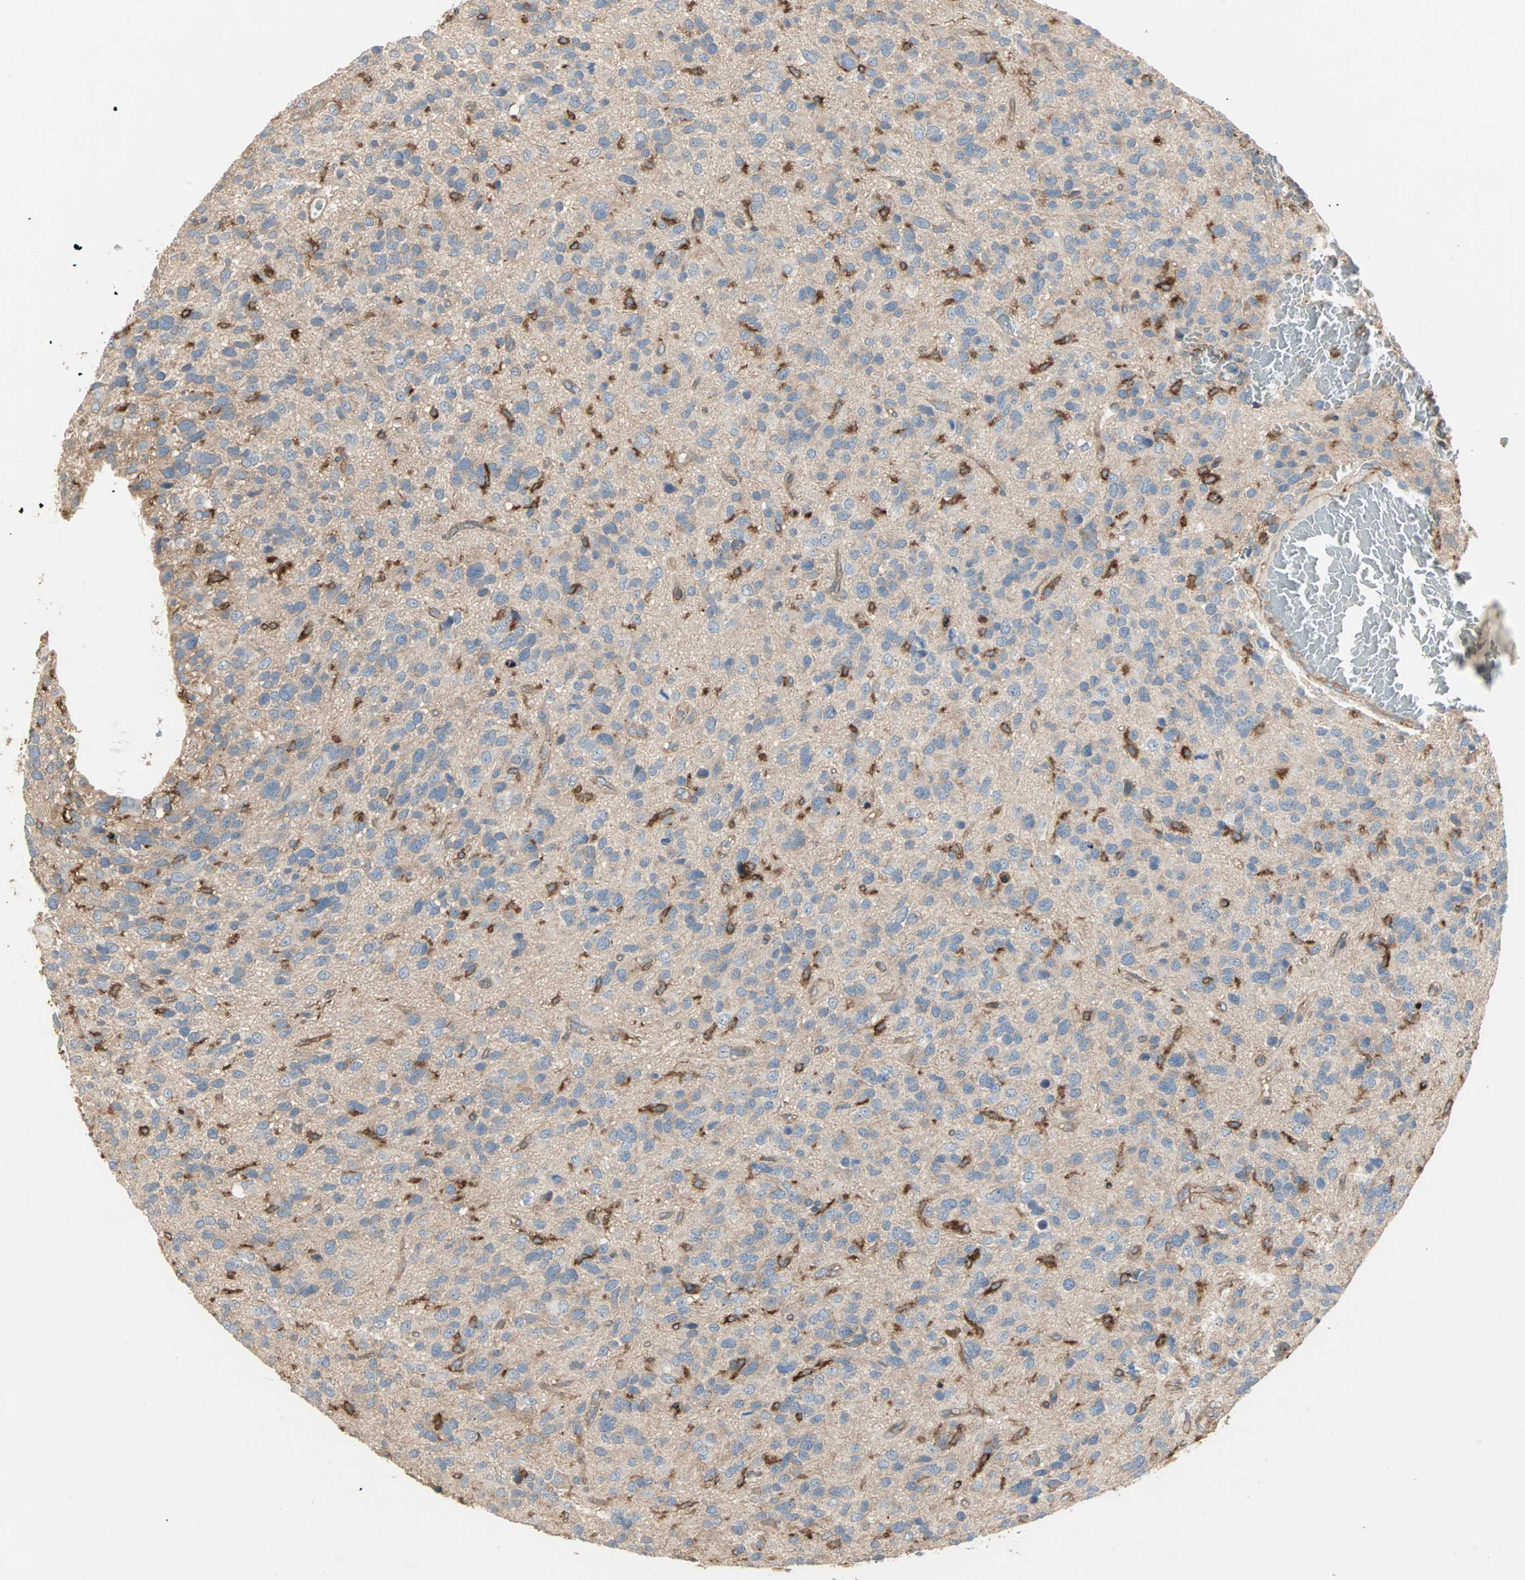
{"staining": {"intensity": "negative", "quantity": "none", "location": "none"}, "tissue": "glioma", "cell_type": "Tumor cells", "image_type": "cancer", "snomed": [{"axis": "morphology", "description": "Glioma, malignant, High grade"}, {"axis": "topography", "description": "Brain"}], "caption": "The micrograph displays no staining of tumor cells in malignant glioma (high-grade).", "gene": "GNAI2", "patient": {"sex": "female", "age": 58}}